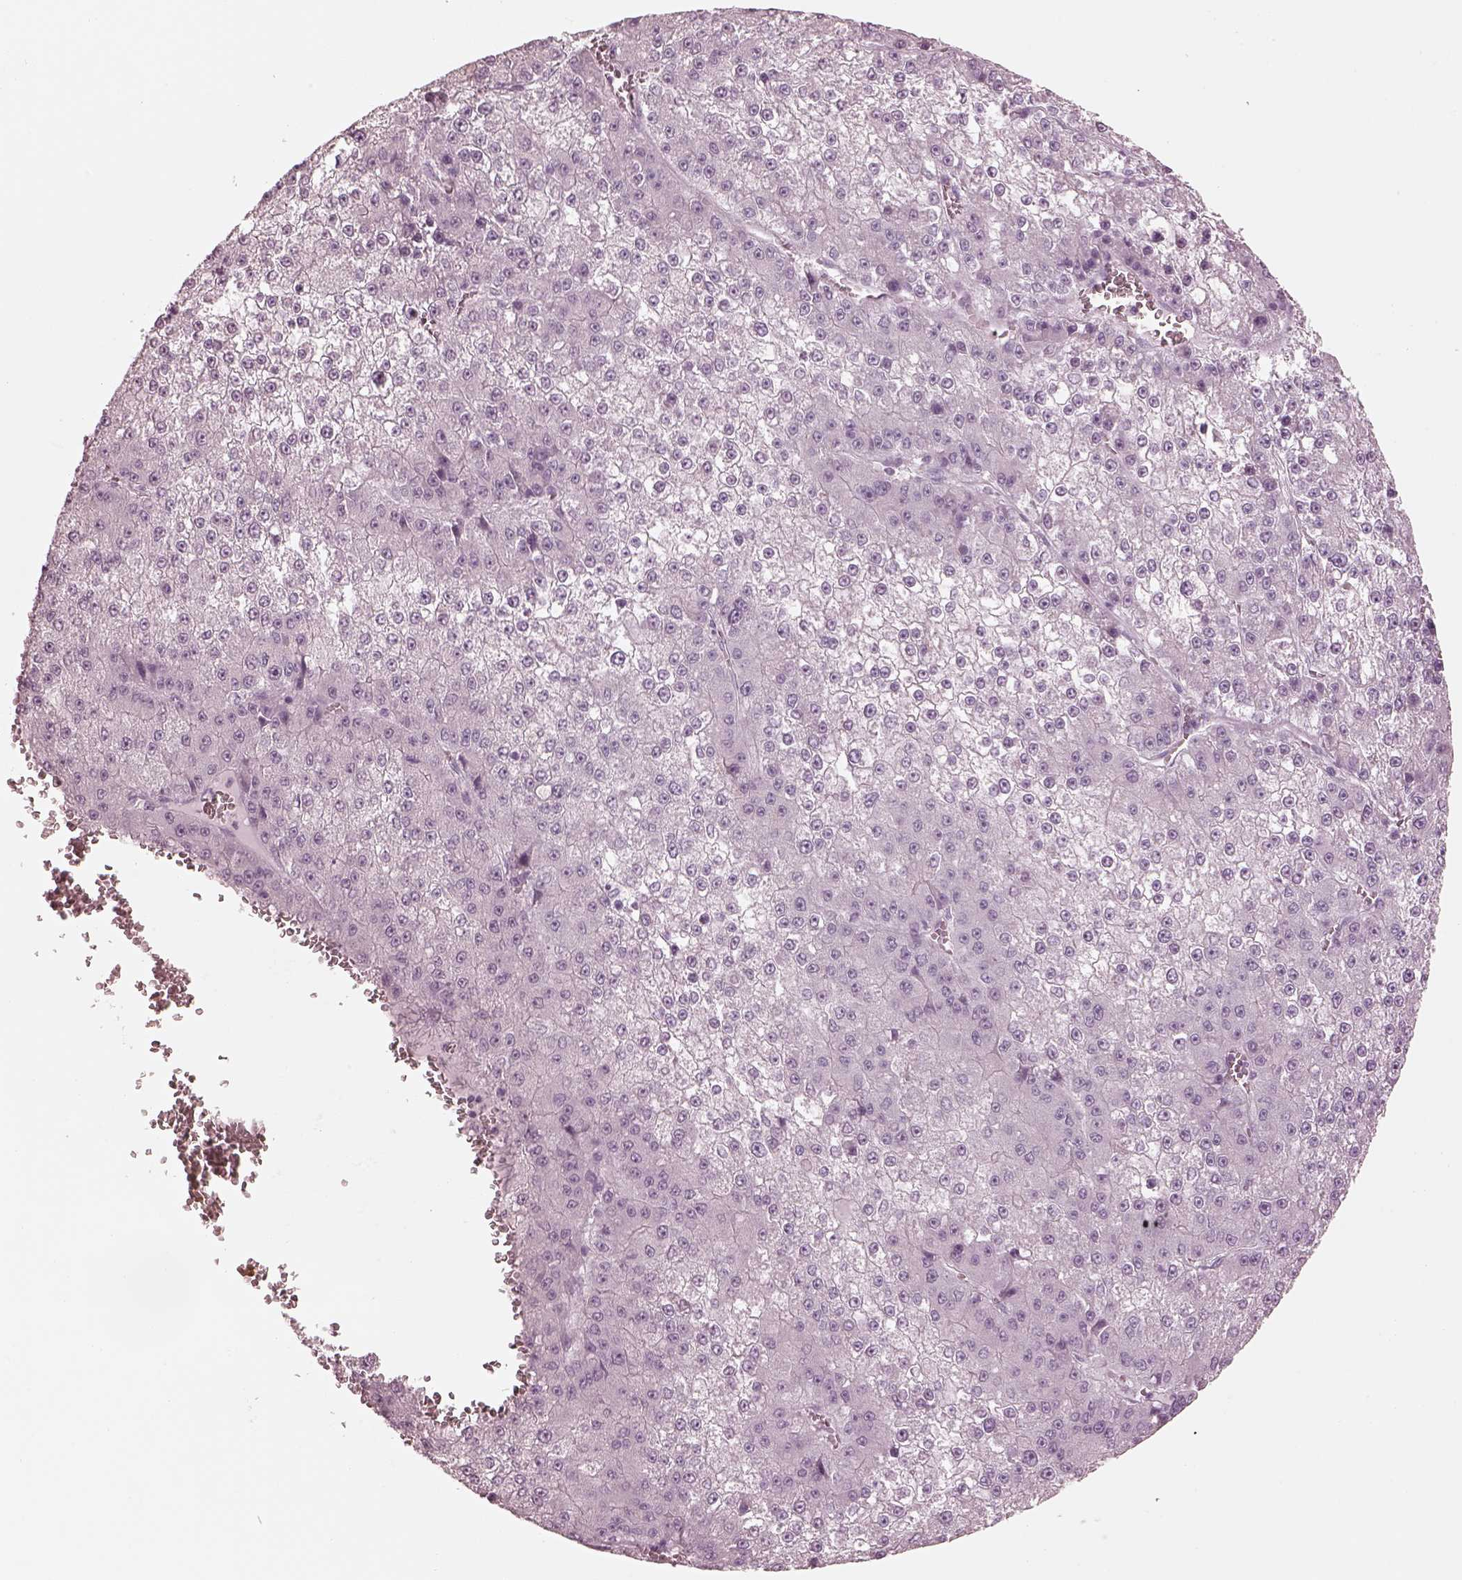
{"staining": {"intensity": "negative", "quantity": "none", "location": "none"}, "tissue": "liver cancer", "cell_type": "Tumor cells", "image_type": "cancer", "snomed": [{"axis": "morphology", "description": "Carcinoma, Hepatocellular, NOS"}, {"axis": "topography", "description": "Liver"}], "caption": "IHC image of liver cancer (hepatocellular carcinoma) stained for a protein (brown), which shows no expression in tumor cells.", "gene": "KRTAP24-1", "patient": {"sex": "female", "age": 73}}